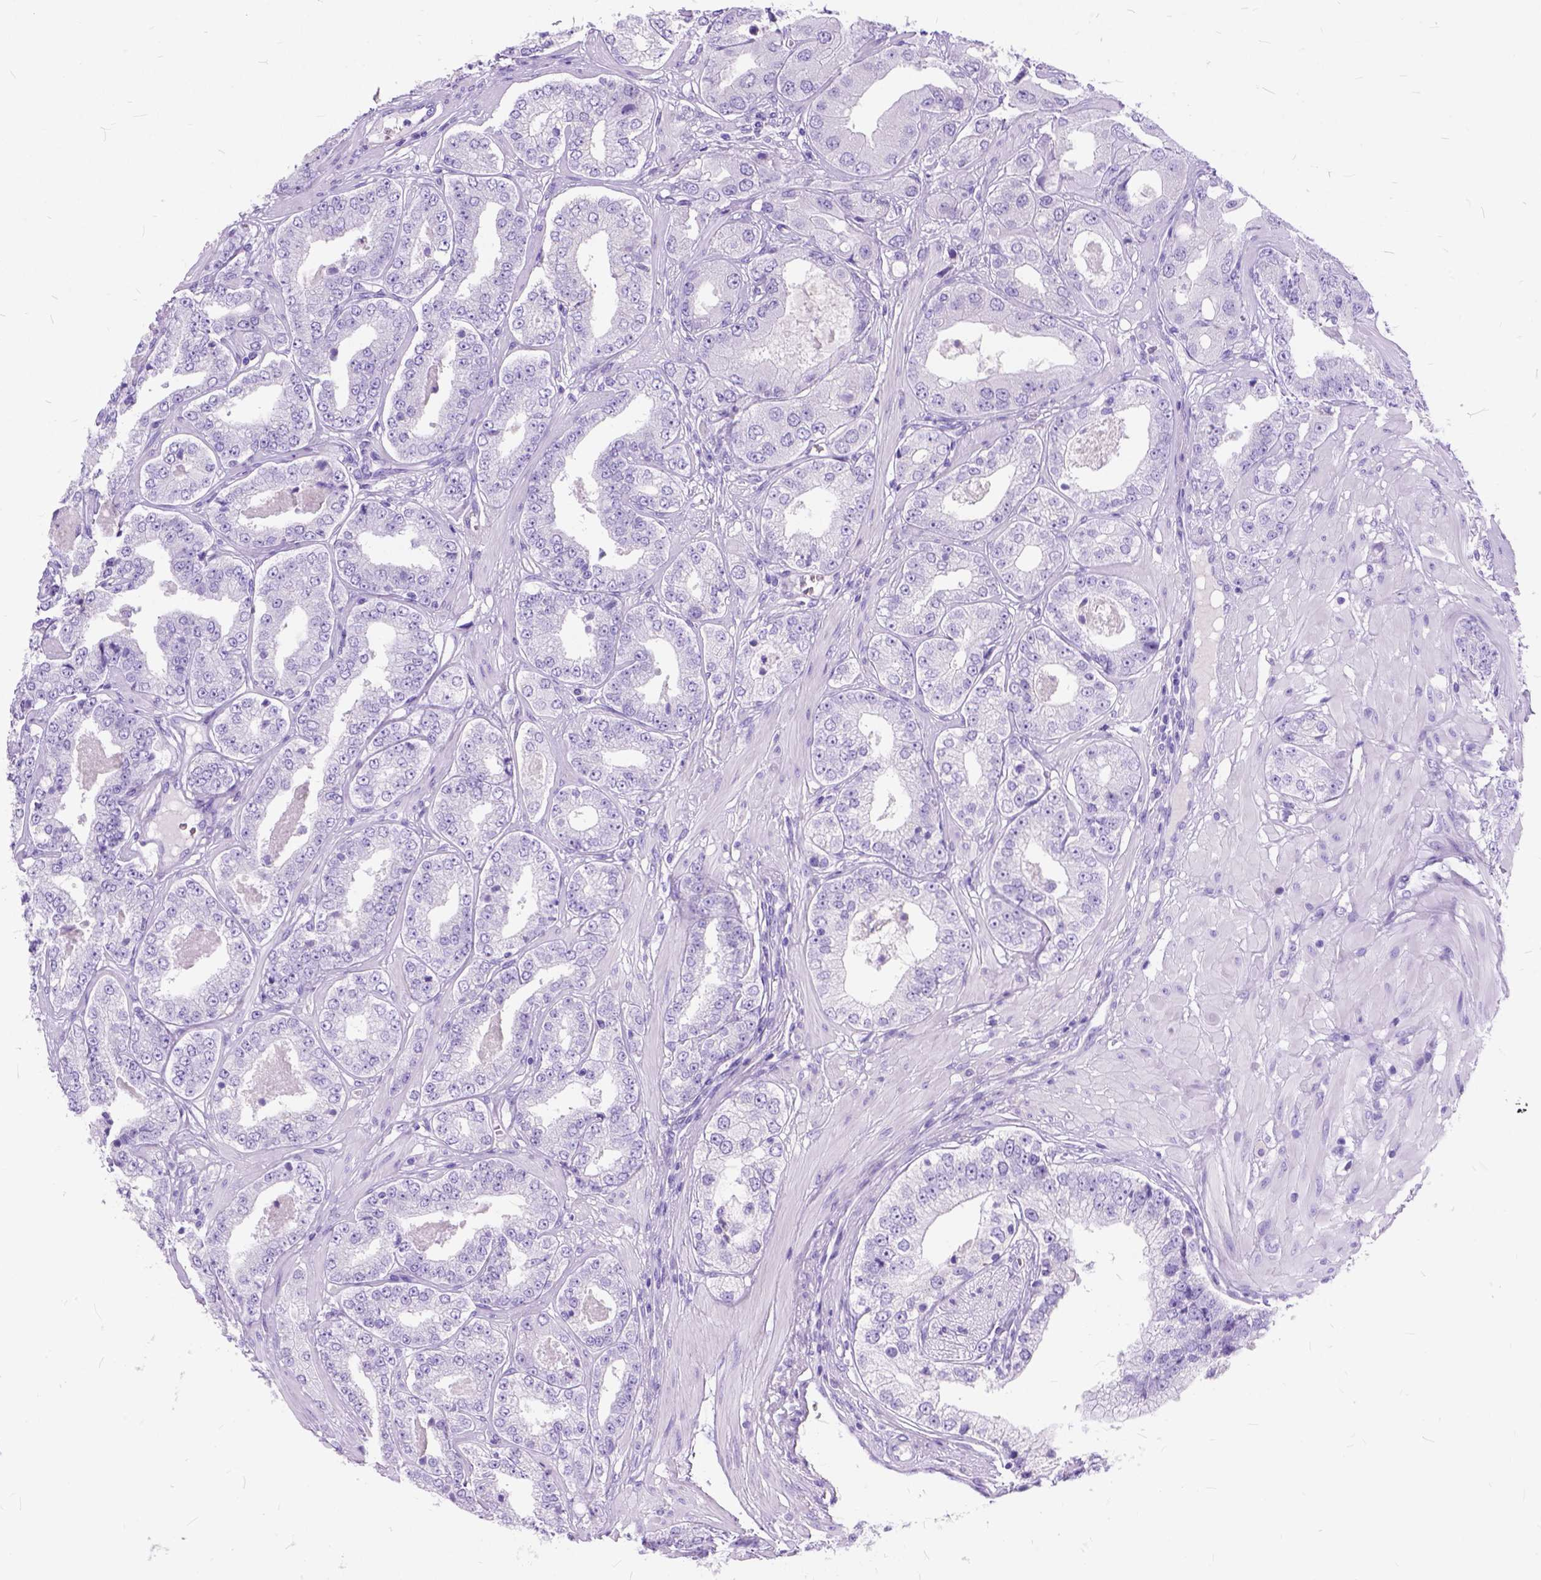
{"staining": {"intensity": "negative", "quantity": "none", "location": "none"}, "tissue": "prostate cancer", "cell_type": "Tumor cells", "image_type": "cancer", "snomed": [{"axis": "morphology", "description": "Adenocarcinoma, Low grade"}, {"axis": "topography", "description": "Prostate"}], "caption": "This is an immunohistochemistry histopathology image of prostate cancer (adenocarcinoma (low-grade)). There is no positivity in tumor cells.", "gene": "C1QTNF3", "patient": {"sex": "male", "age": 60}}